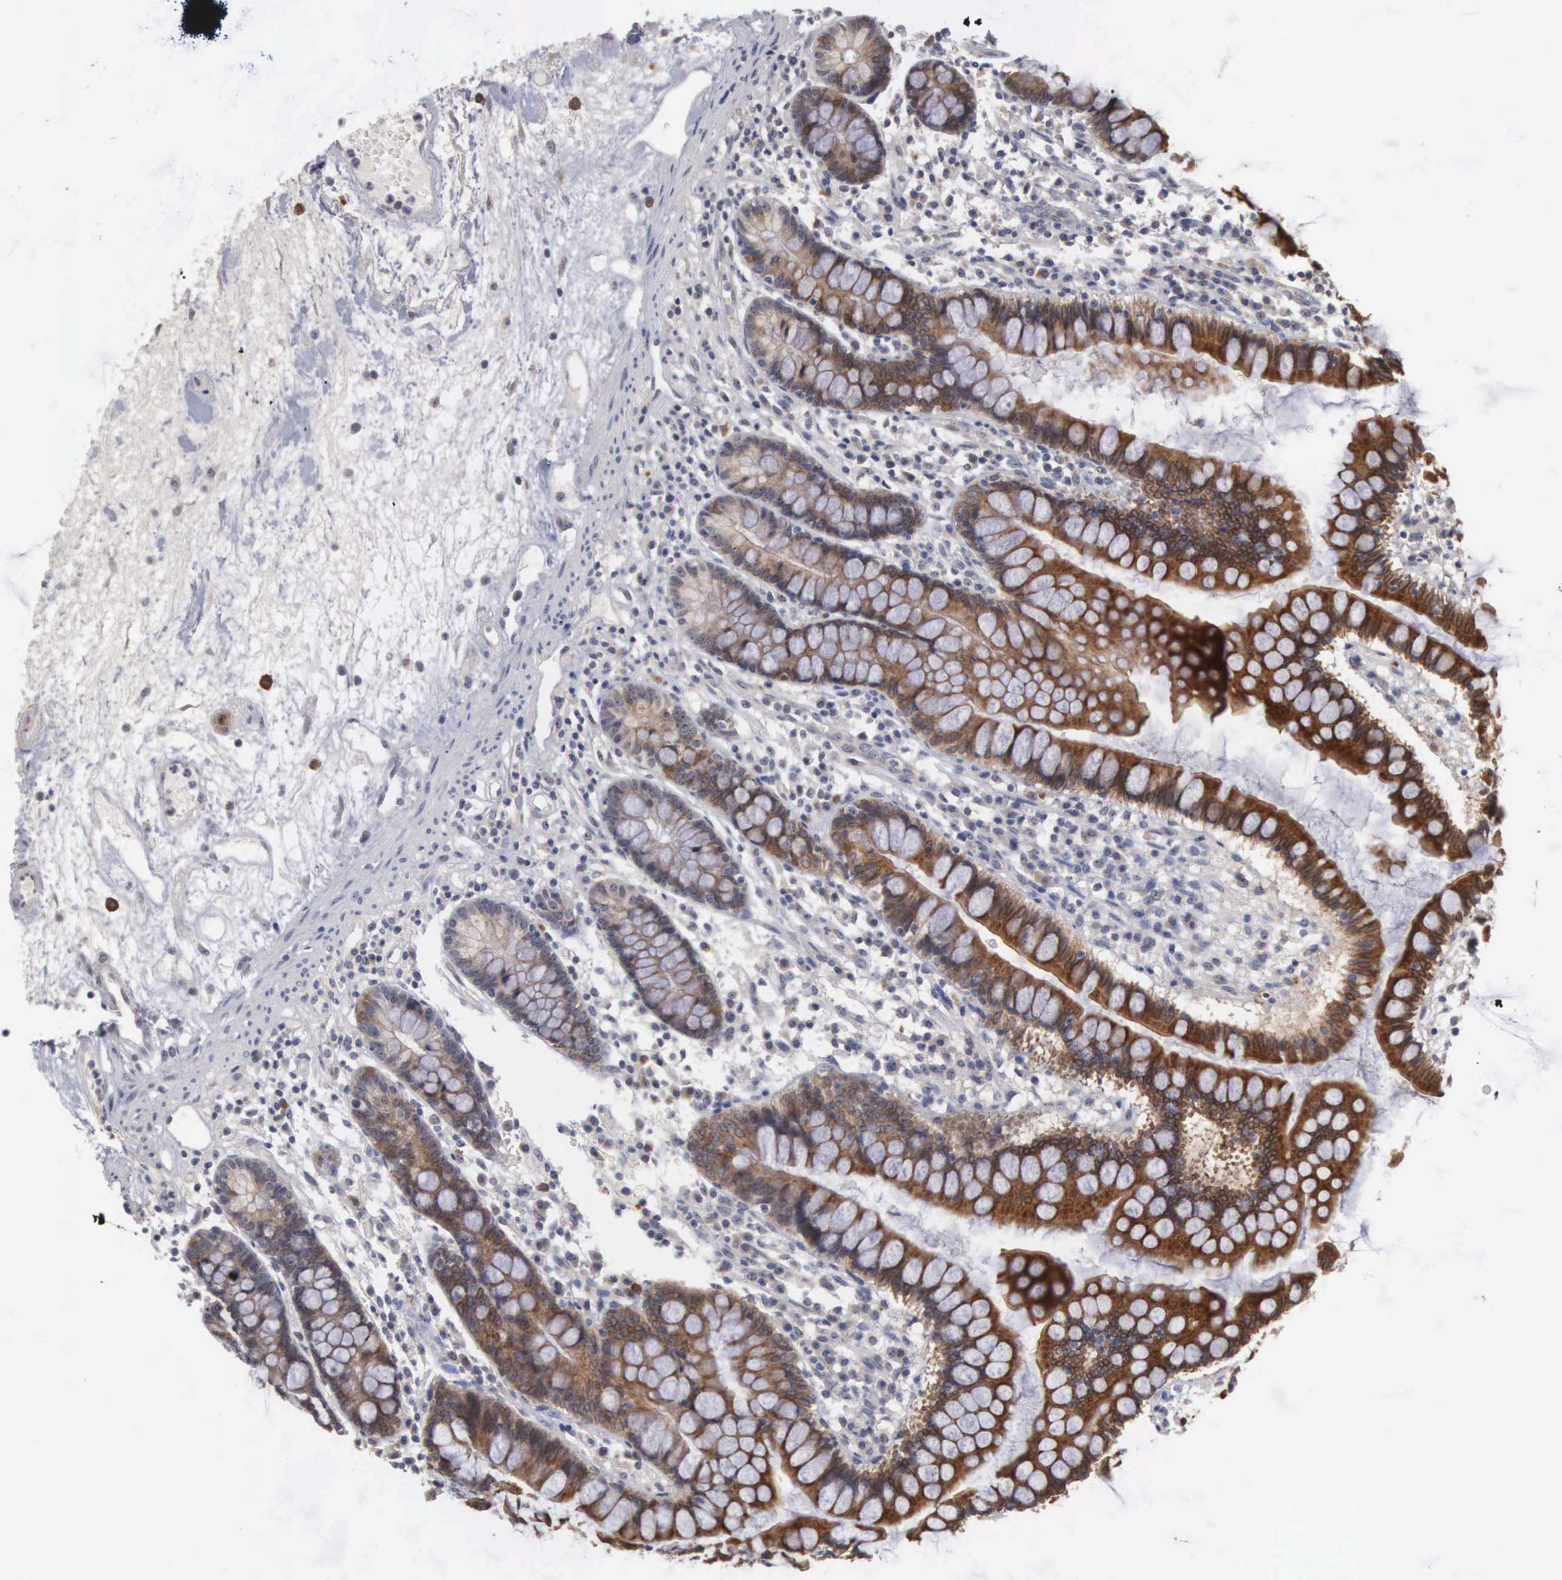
{"staining": {"intensity": "strong", "quantity": ">75%", "location": "cytoplasmic/membranous"}, "tissue": "small intestine", "cell_type": "Glandular cells", "image_type": "normal", "snomed": [{"axis": "morphology", "description": "Normal tissue, NOS"}, {"axis": "topography", "description": "Small intestine"}], "caption": "Protein analysis of unremarkable small intestine exhibits strong cytoplasmic/membranous staining in approximately >75% of glandular cells. (DAB (3,3'-diaminobenzidine) IHC with brightfield microscopy, high magnification).", "gene": "AMN", "patient": {"sex": "female", "age": 51}}